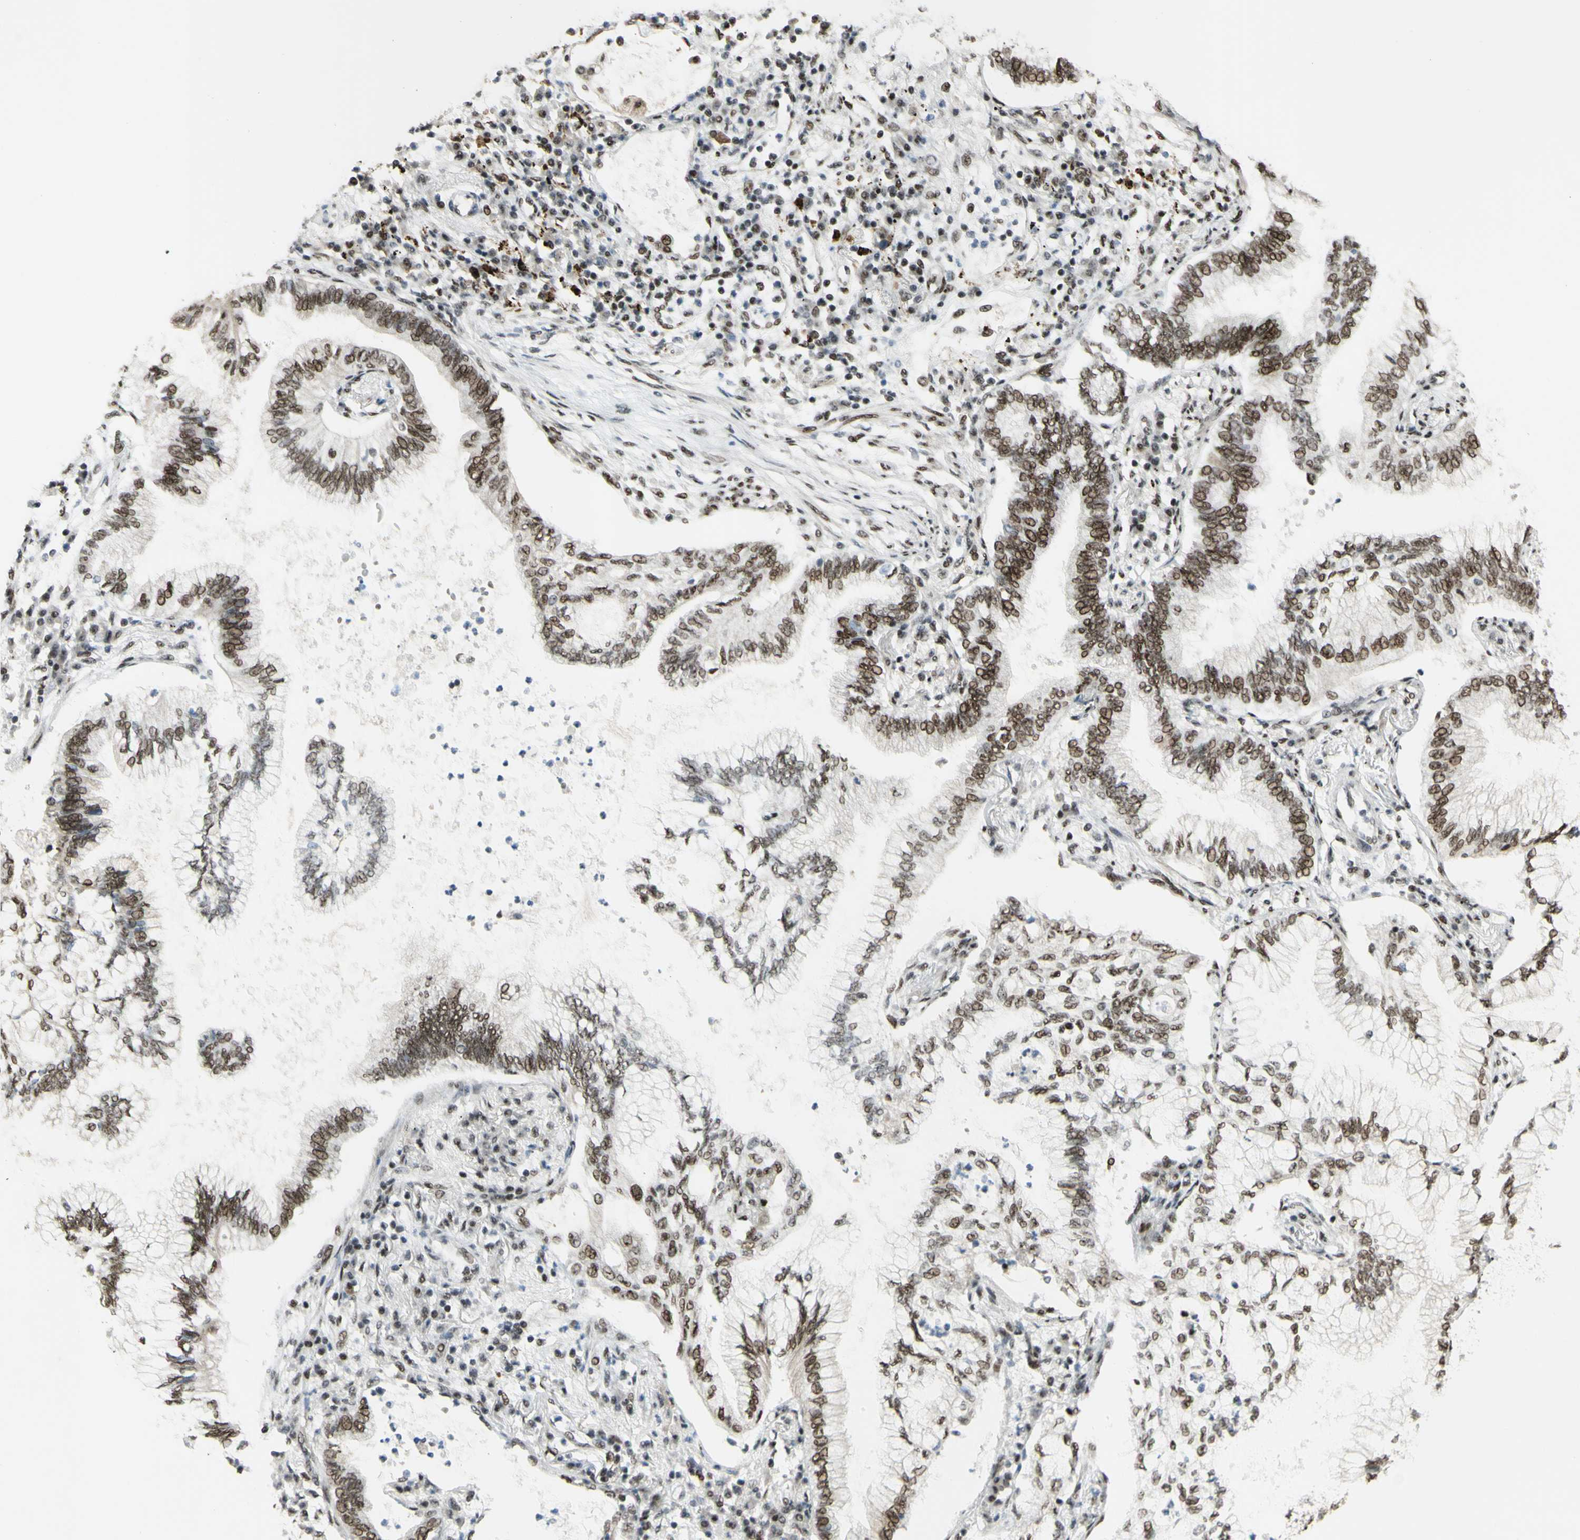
{"staining": {"intensity": "moderate", "quantity": ">75%", "location": "nuclear"}, "tissue": "lung cancer", "cell_type": "Tumor cells", "image_type": "cancer", "snomed": [{"axis": "morphology", "description": "Normal tissue, NOS"}, {"axis": "morphology", "description": "Adenocarcinoma, NOS"}, {"axis": "topography", "description": "Bronchus"}, {"axis": "topography", "description": "Lung"}], "caption": "Immunohistochemistry staining of lung cancer, which reveals medium levels of moderate nuclear expression in about >75% of tumor cells indicating moderate nuclear protein positivity. The staining was performed using DAB (3,3'-diaminobenzidine) (brown) for protein detection and nuclei were counterstained in hematoxylin (blue).", "gene": "DHX9", "patient": {"sex": "female", "age": 70}}